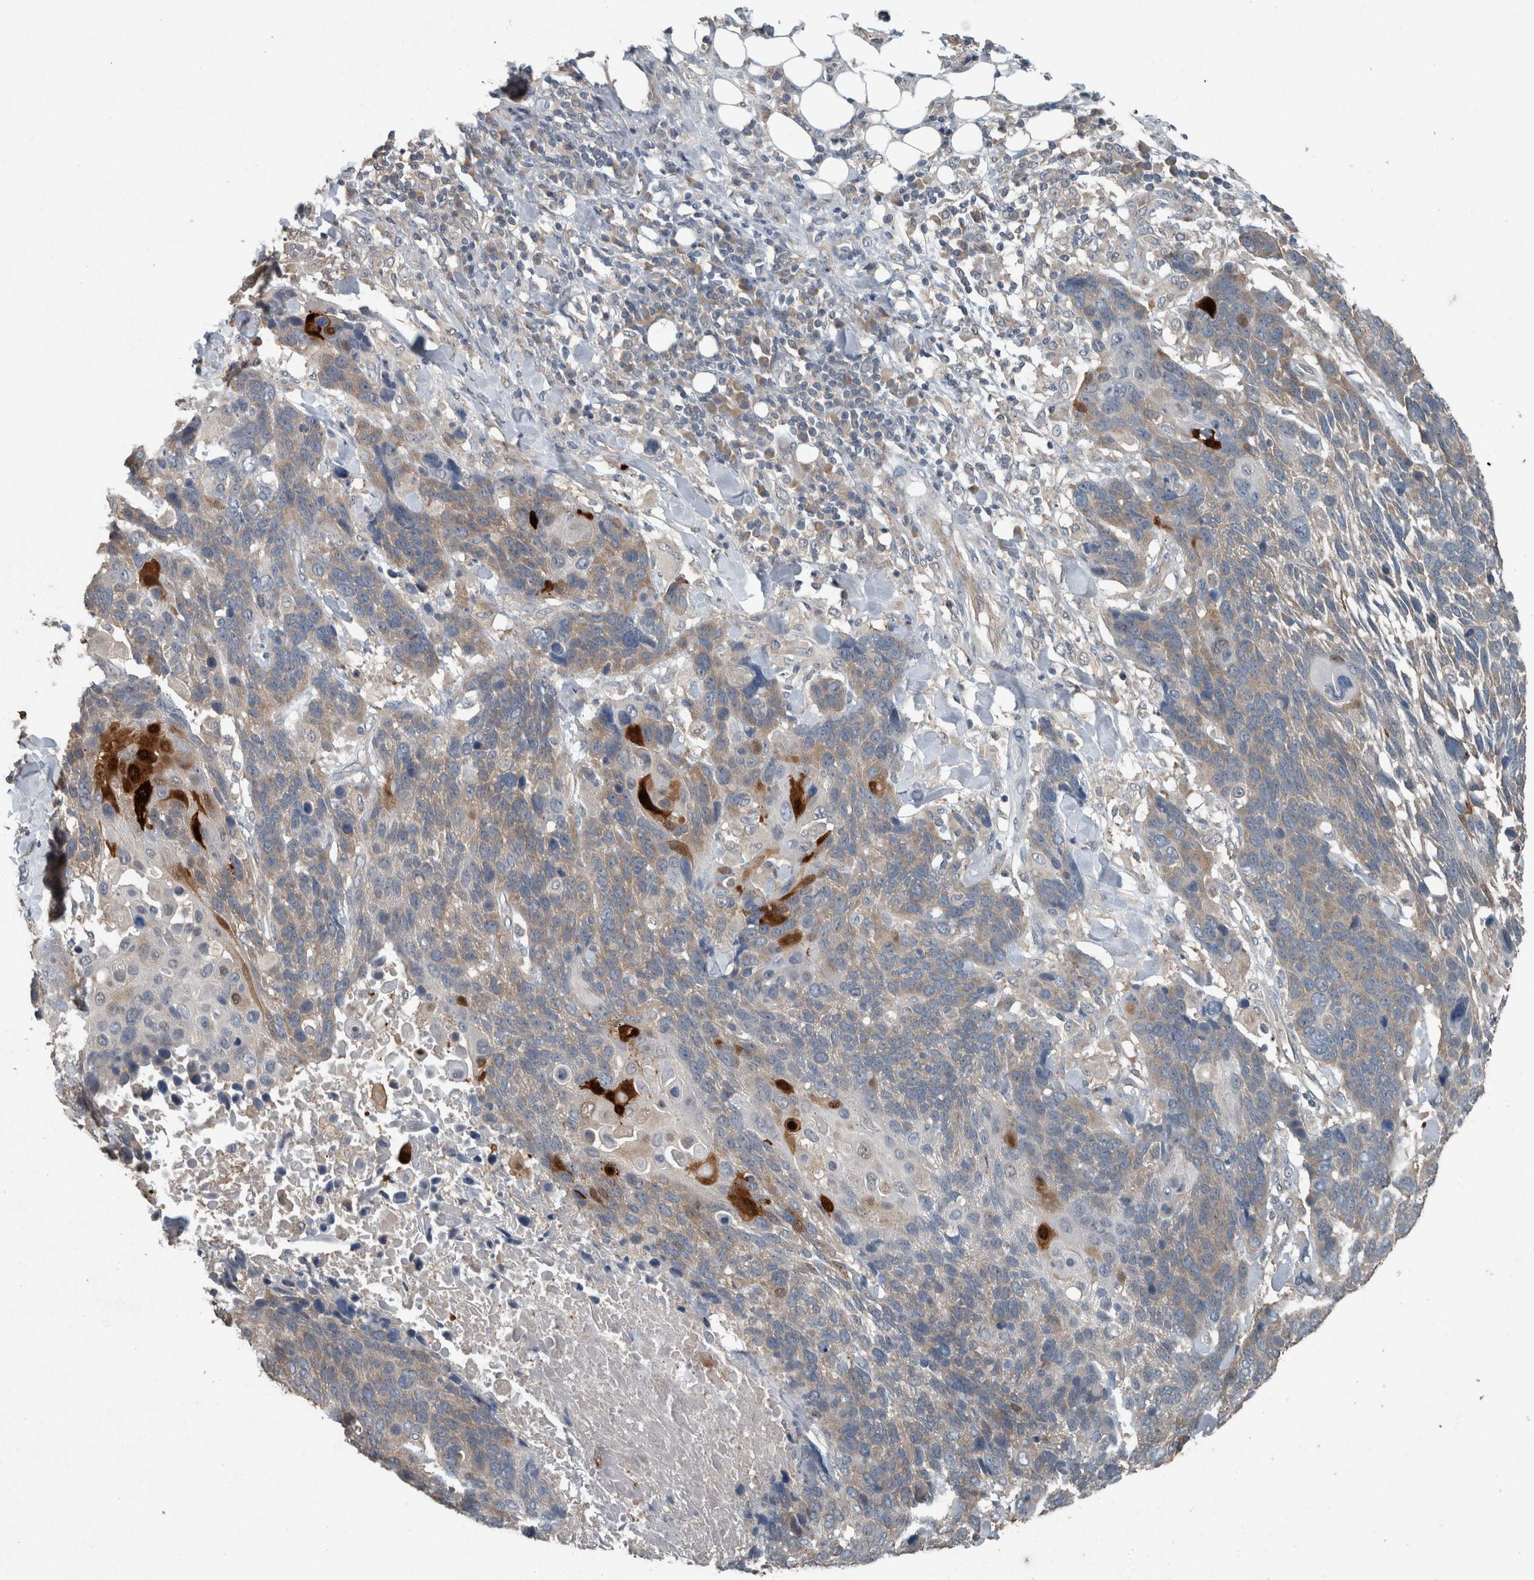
{"staining": {"intensity": "strong", "quantity": "<25%", "location": "cytoplasmic/membranous,nuclear"}, "tissue": "lung cancer", "cell_type": "Tumor cells", "image_type": "cancer", "snomed": [{"axis": "morphology", "description": "Squamous cell carcinoma, NOS"}, {"axis": "topography", "description": "Lung"}], "caption": "A brown stain shows strong cytoplasmic/membranous and nuclear expression of a protein in lung squamous cell carcinoma tumor cells. (DAB (3,3'-diaminobenzidine) = brown stain, brightfield microscopy at high magnification).", "gene": "KNTC1", "patient": {"sex": "male", "age": 66}}